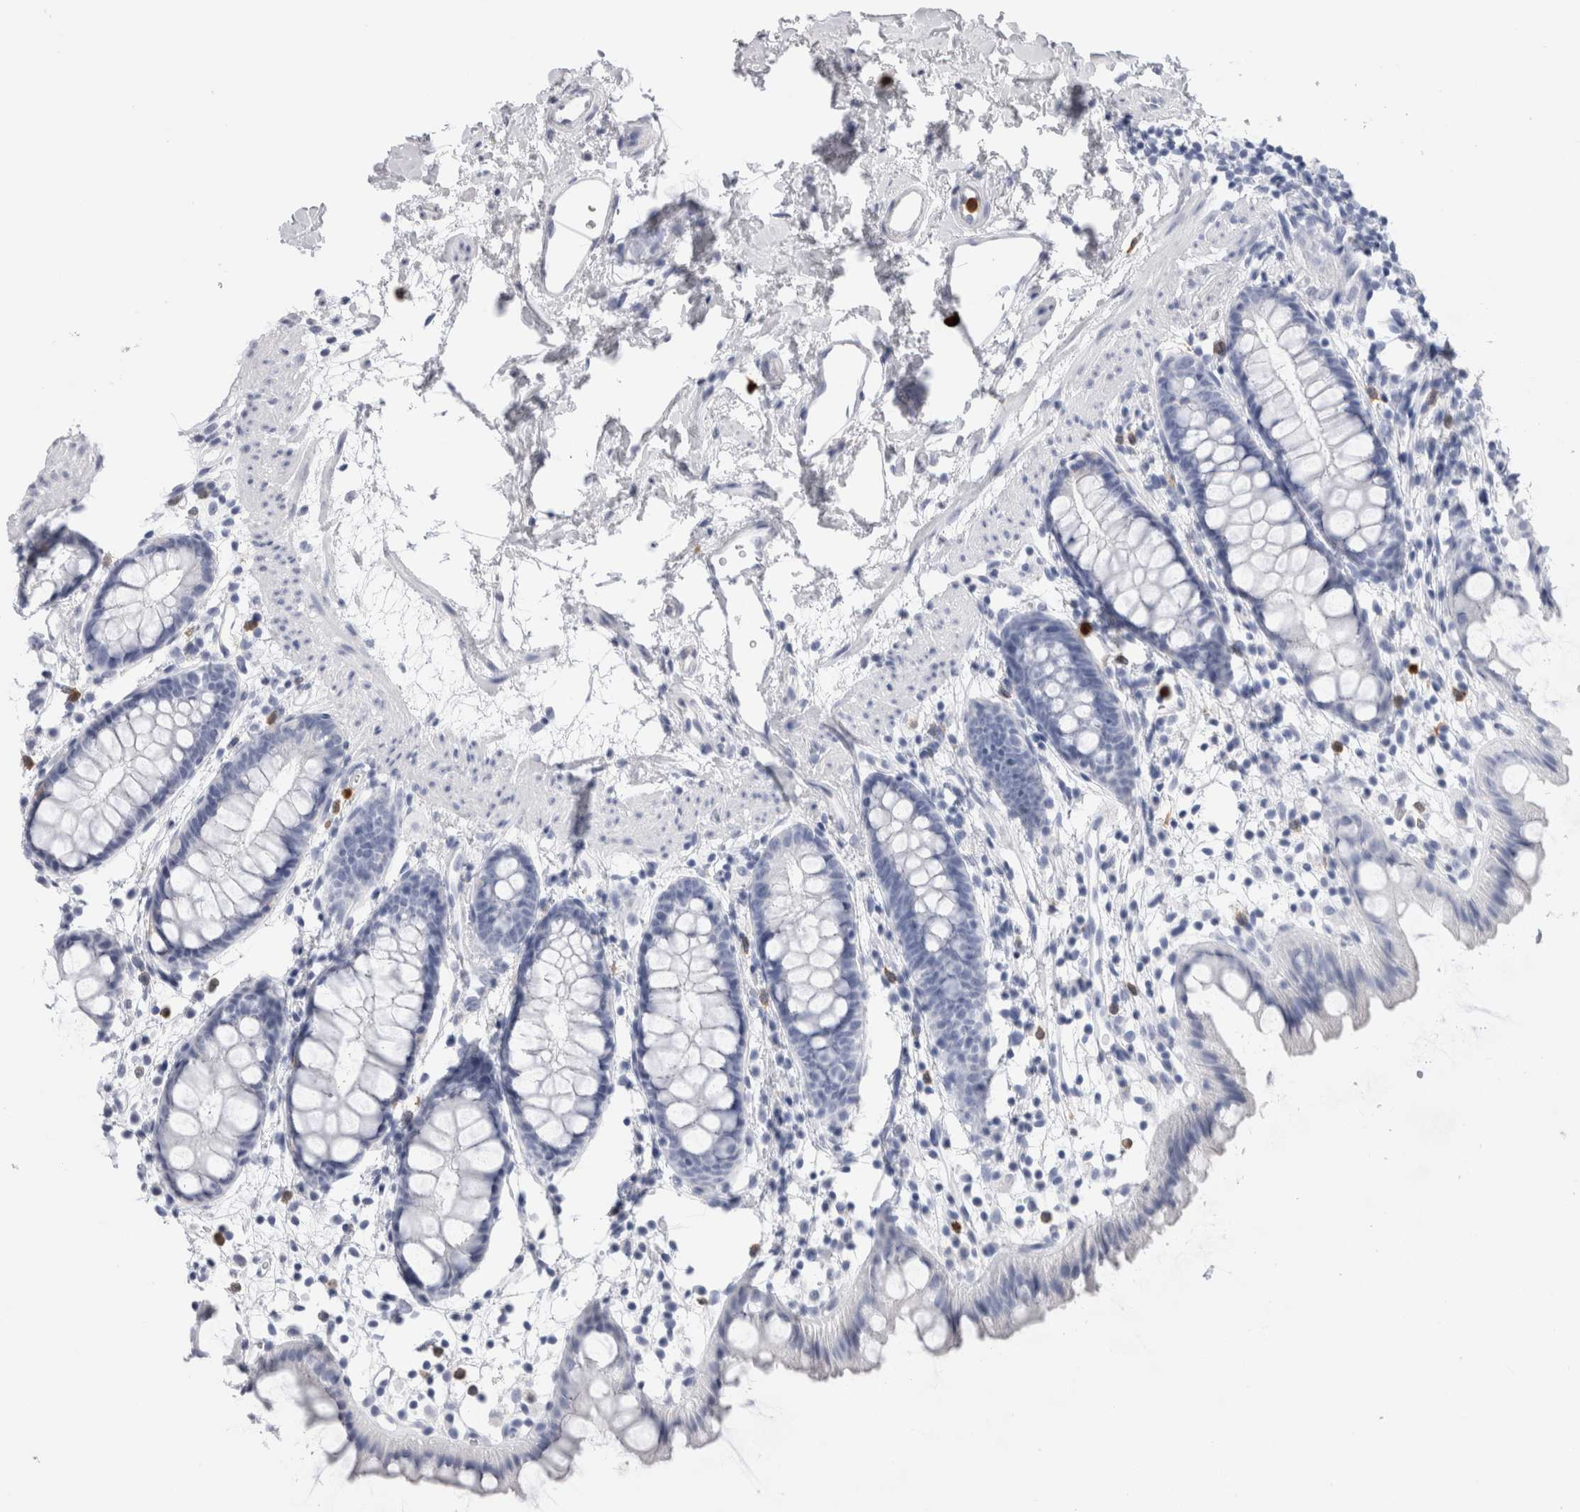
{"staining": {"intensity": "negative", "quantity": "none", "location": "none"}, "tissue": "rectum", "cell_type": "Glandular cells", "image_type": "normal", "snomed": [{"axis": "morphology", "description": "Normal tissue, NOS"}, {"axis": "topography", "description": "Rectum"}], "caption": "An image of human rectum is negative for staining in glandular cells.", "gene": "S100A8", "patient": {"sex": "female", "age": 65}}